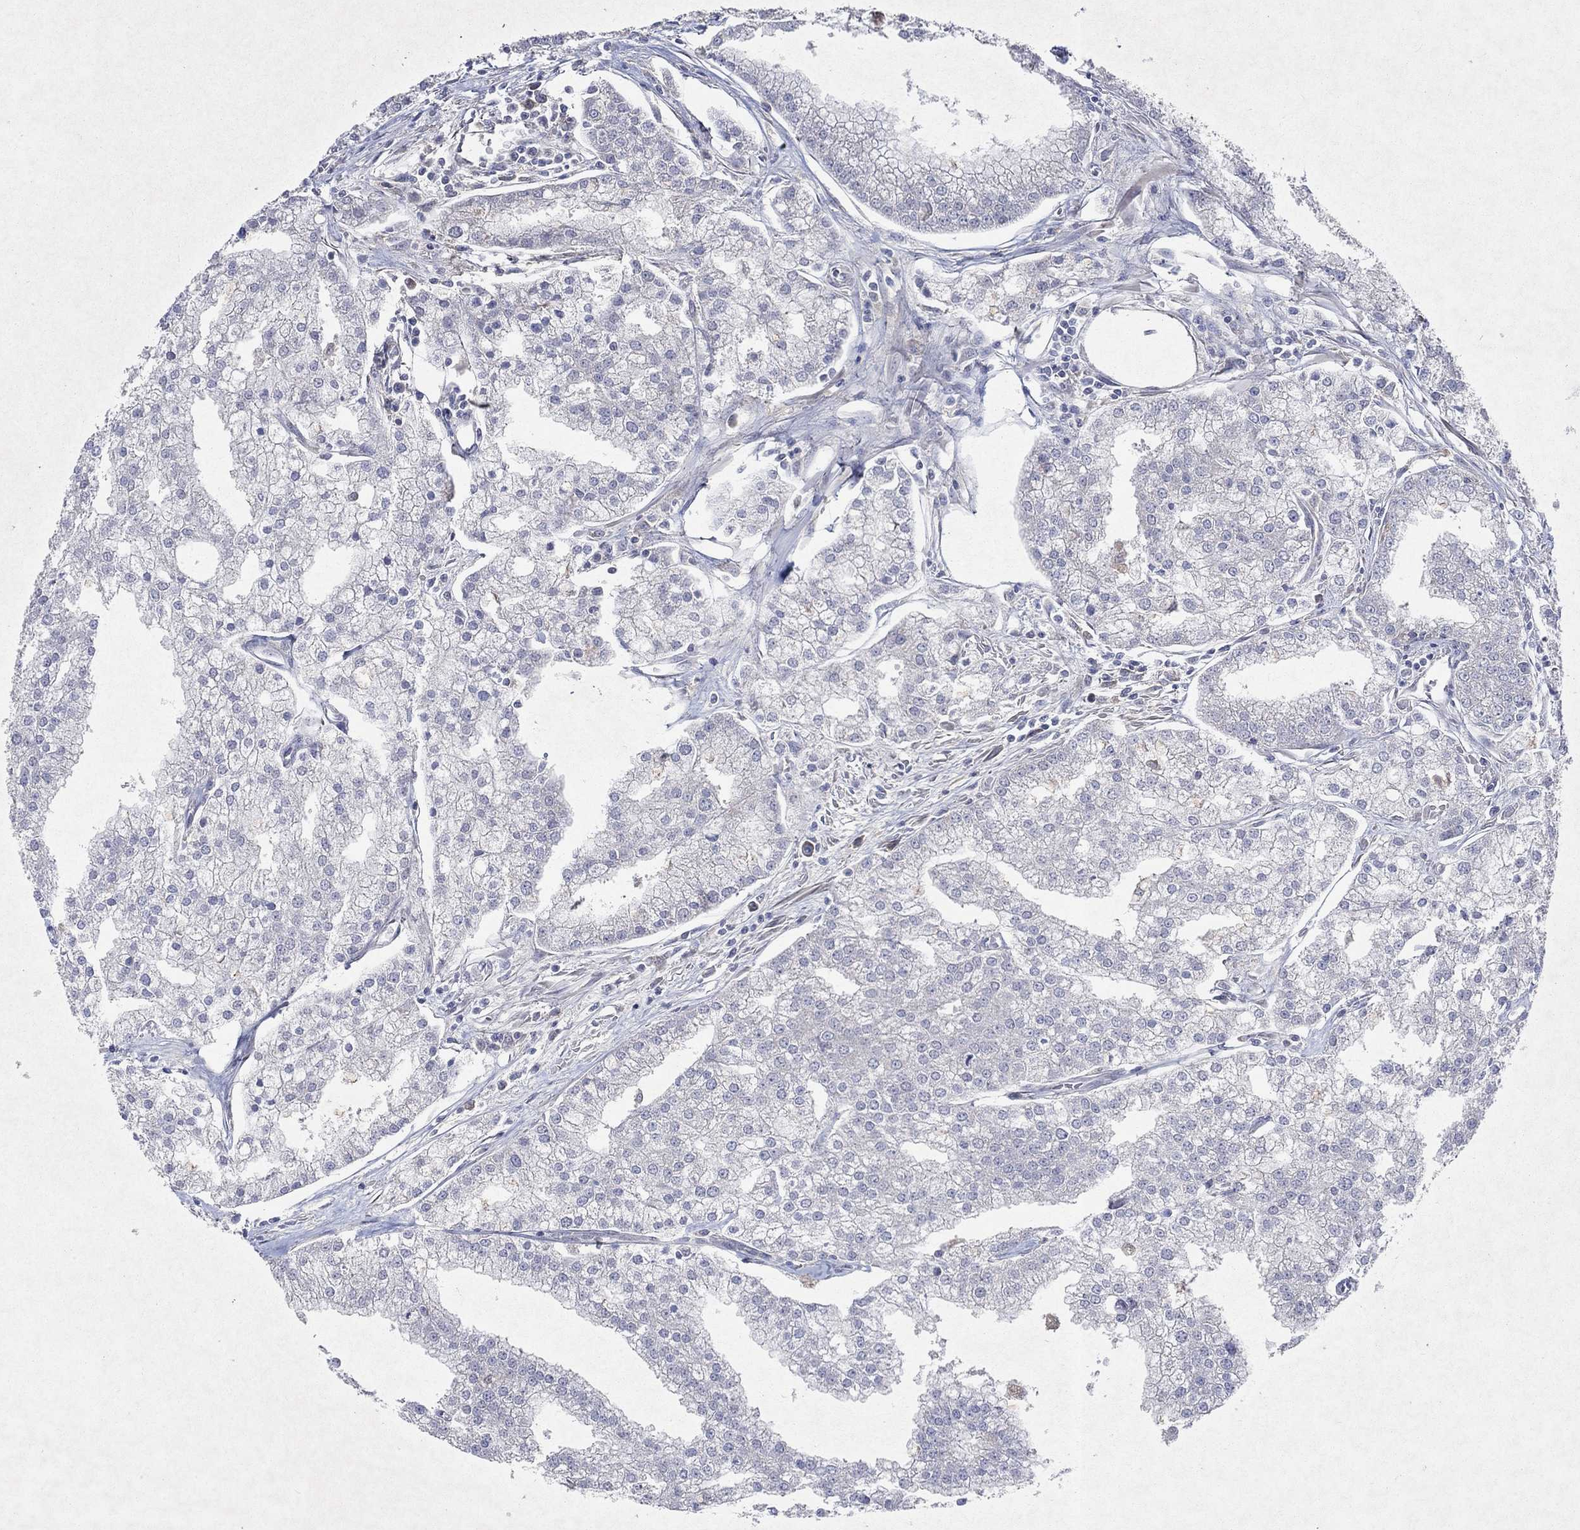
{"staining": {"intensity": "weak", "quantity": "<25%", "location": "cytoplasmic/membranous"}, "tissue": "prostate cancer", "cell_type": "Tumor cells", "image_type": "cancer", "snomed": [{"axis": "morphology", "description": "Adenocarcinoma, NOS"}, {"axis": "topography", "description": "Prostate"}], "caption": "Adenocarcinoma (prostate) stained for a protein using immunohistochemistry displays no expression tumor cells.", "gene": "NCEH1", "patient": {"sex": "male", "age": 70}}